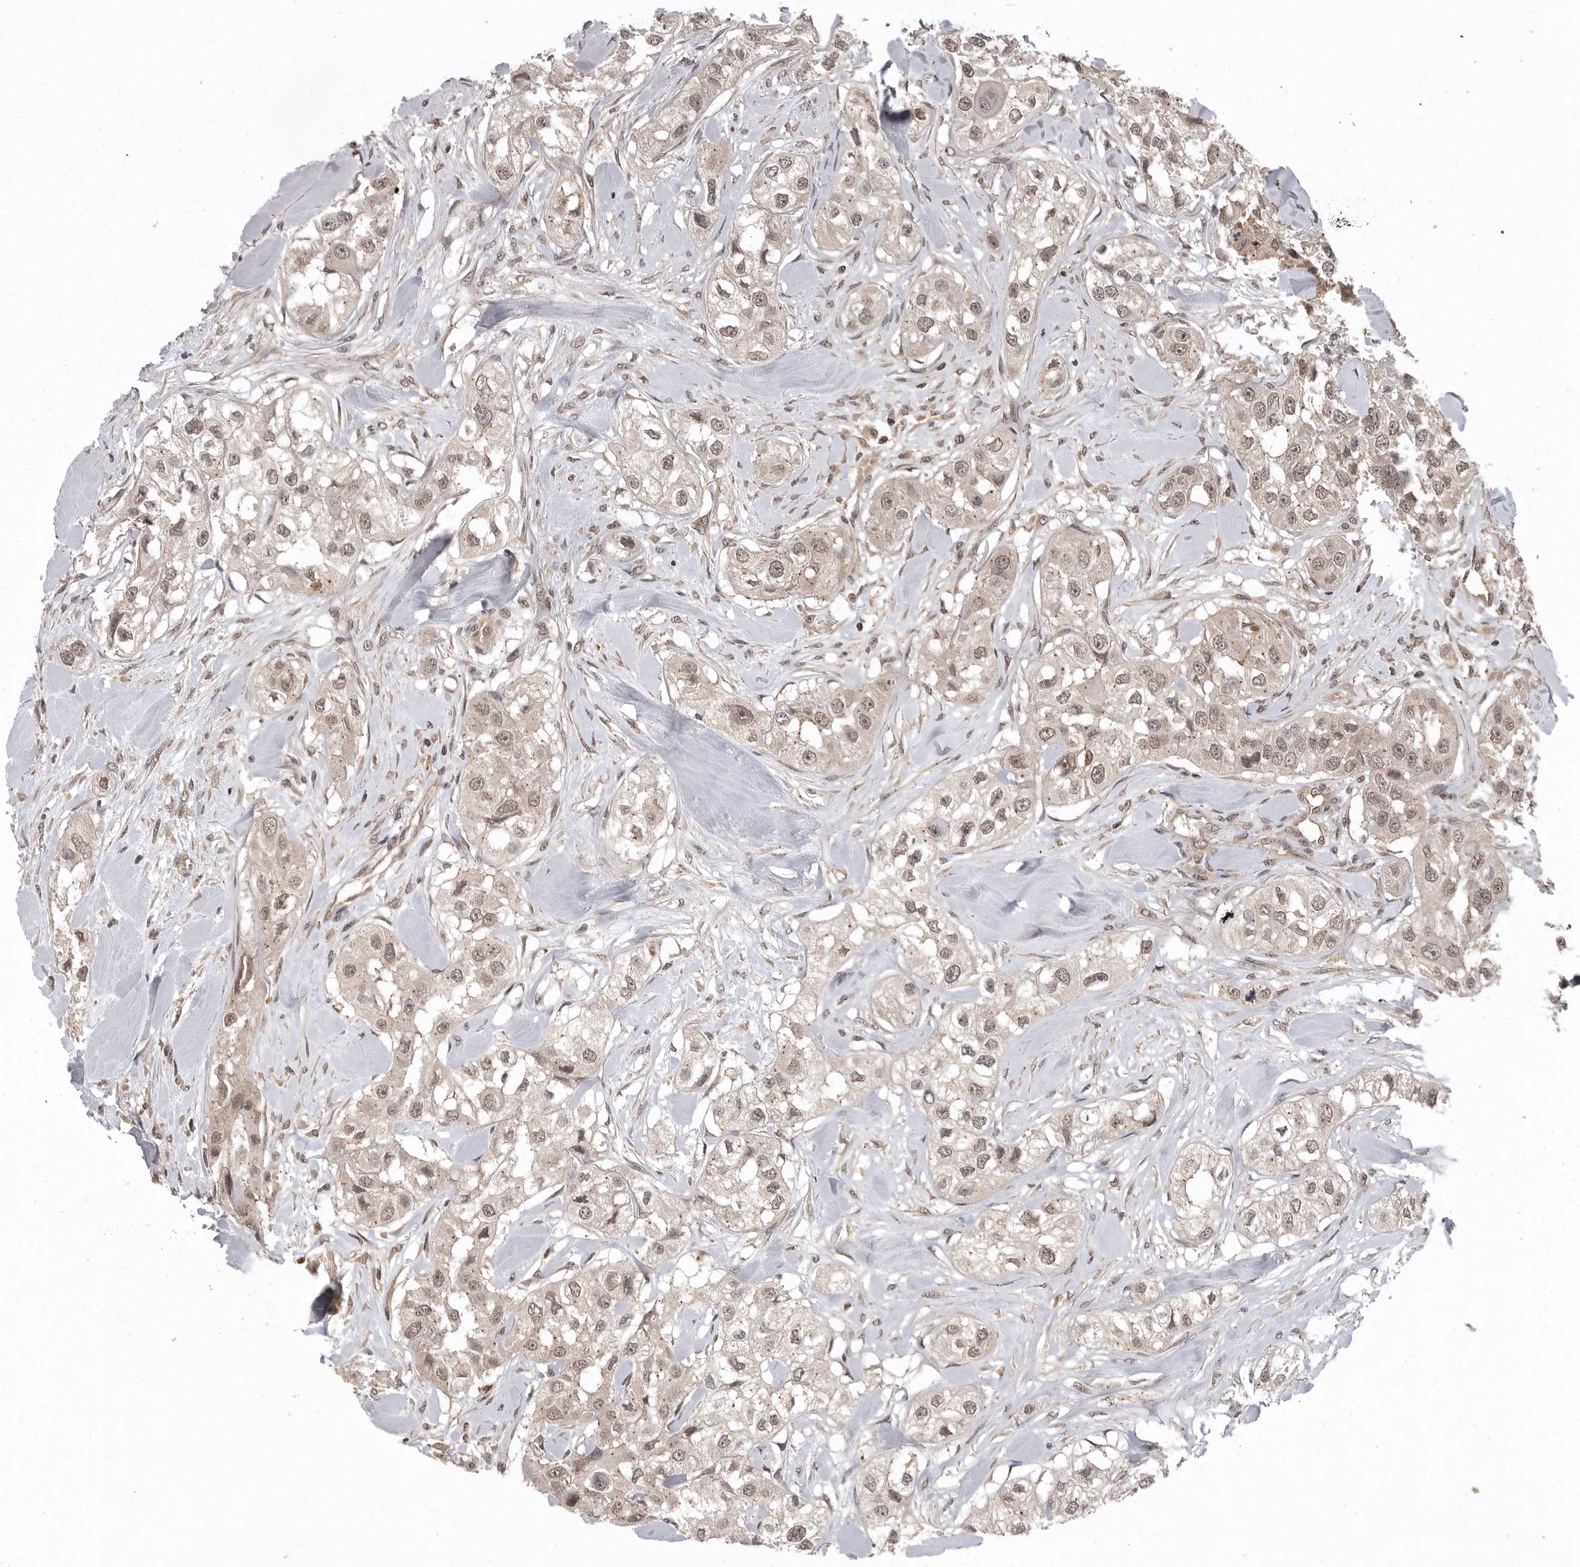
{"staining": {"intensity": "weak", "quantity": "25%-75%", "location": "nuclear"}, "tissue": "head and neck cancer", "cell_type": "Tumor cells", "image_type": "cancer", "snomed": [{"axis": "morphology", "description": "Normal tissue, NOS"}, {"axis": "morphology", "description": "Squamous cell carcinoma, NOS"}, {"axis": "topography", "description": "Skeletal muscle"}, {"axis": "topography", "description": "Head-Neck"}], "caption": "Weak nuclear protein expression is identified in approximately 25%-75% of tumor cells in head and neck squamous cell carcinoma.", "gene": "AOAH", "patient": {"sex": "male", "age": 51}}